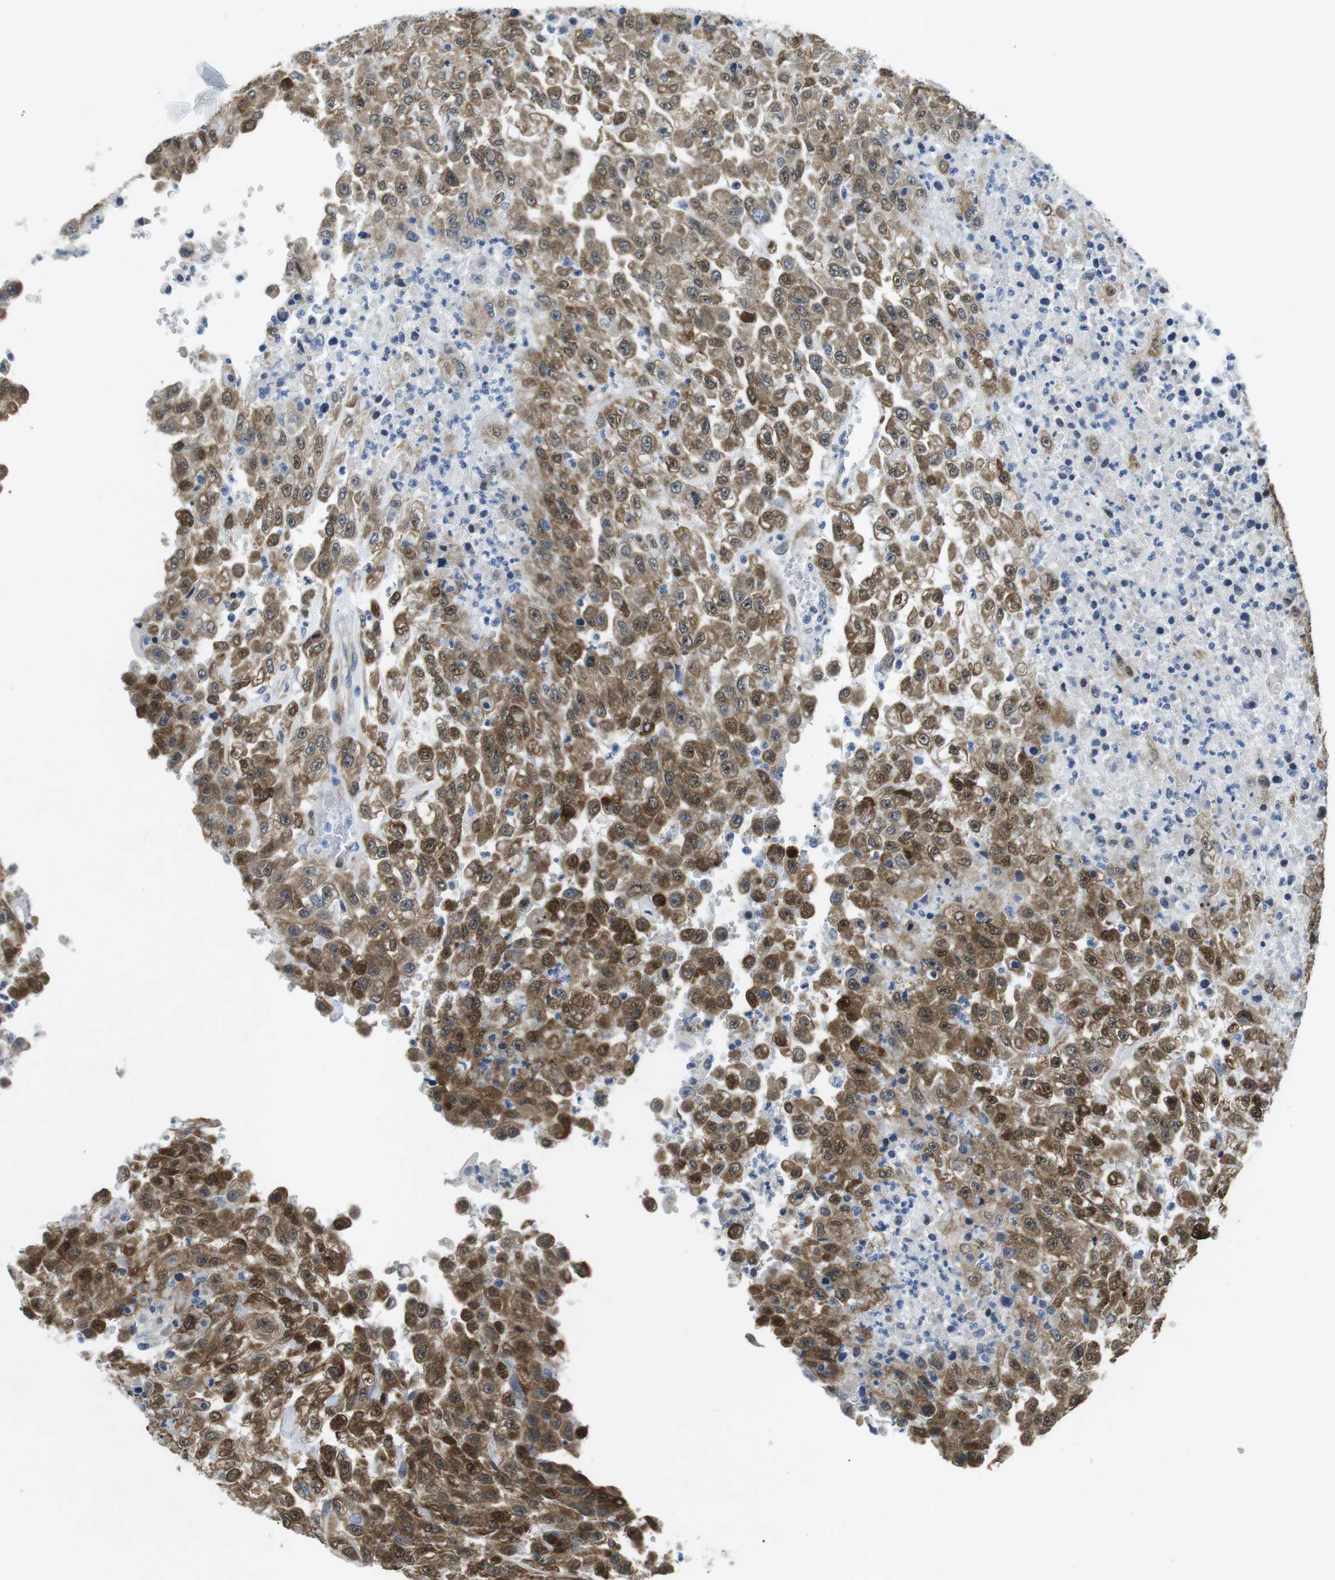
{"staining": {"intensity": "moderate", "quantity": ">75%", "location": "cytoplasmic/membranous"}, "tissue": "urothelial cancer", "cell_type": "Tumor cells", "image_type": "cancer", "snomed": [{"axis": "morphology", "description": "Urothelial carcinoma, High grade"}, {"axis": "topography", "description": "Urinary bladder"}], "caption": "High-power microscopy captured an IHC micrograph of urothelial carcinoma (high-grade), revealing moderate cytoplasmic/membranous expression in approximately >75% of tumor cells. The protein is shown in brown color, while the nuclei are stained blue.", "gene": "PHLDA1", "patient": {"sex": "male", "age": 46}}